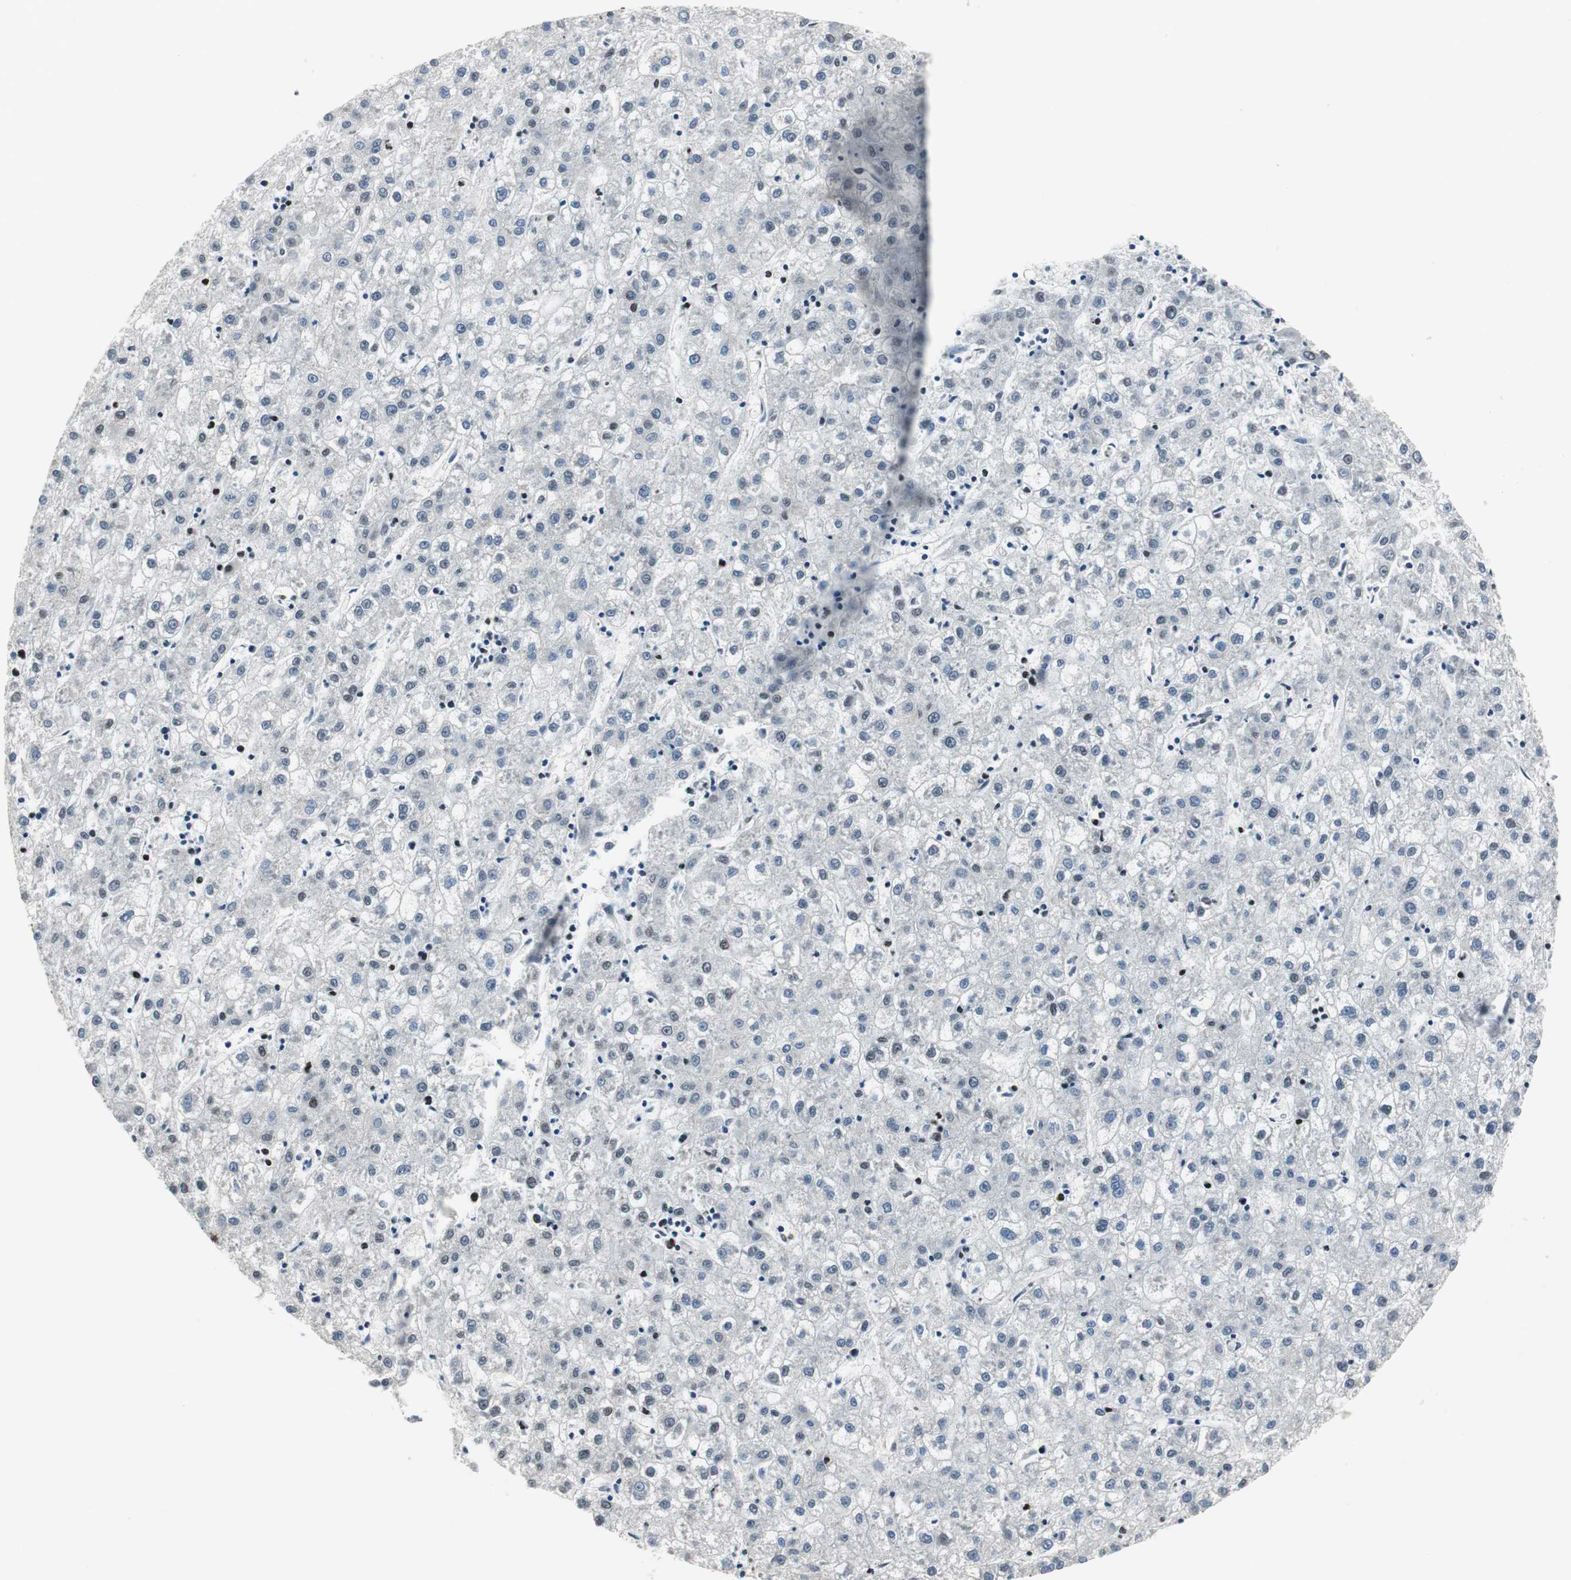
{"staining": {"intensity": "negative", "quantity": "none", "location": "none"}, "tissue": "liver cancer", "cell_type": "Tumor cells", "image_type": "cancer", "snomed": [{"axis": "morphology", "description": "Carcinoma, Hepatocellular, NOS"}, {"axis": "topography", "description": "Liver"}], "caption": "There is no significant expression in tumor cells of liver cancer (hepatocellular carcinoma).", "gene": "PAXIP1", "patient": {"sex": "male", "age": 72}}